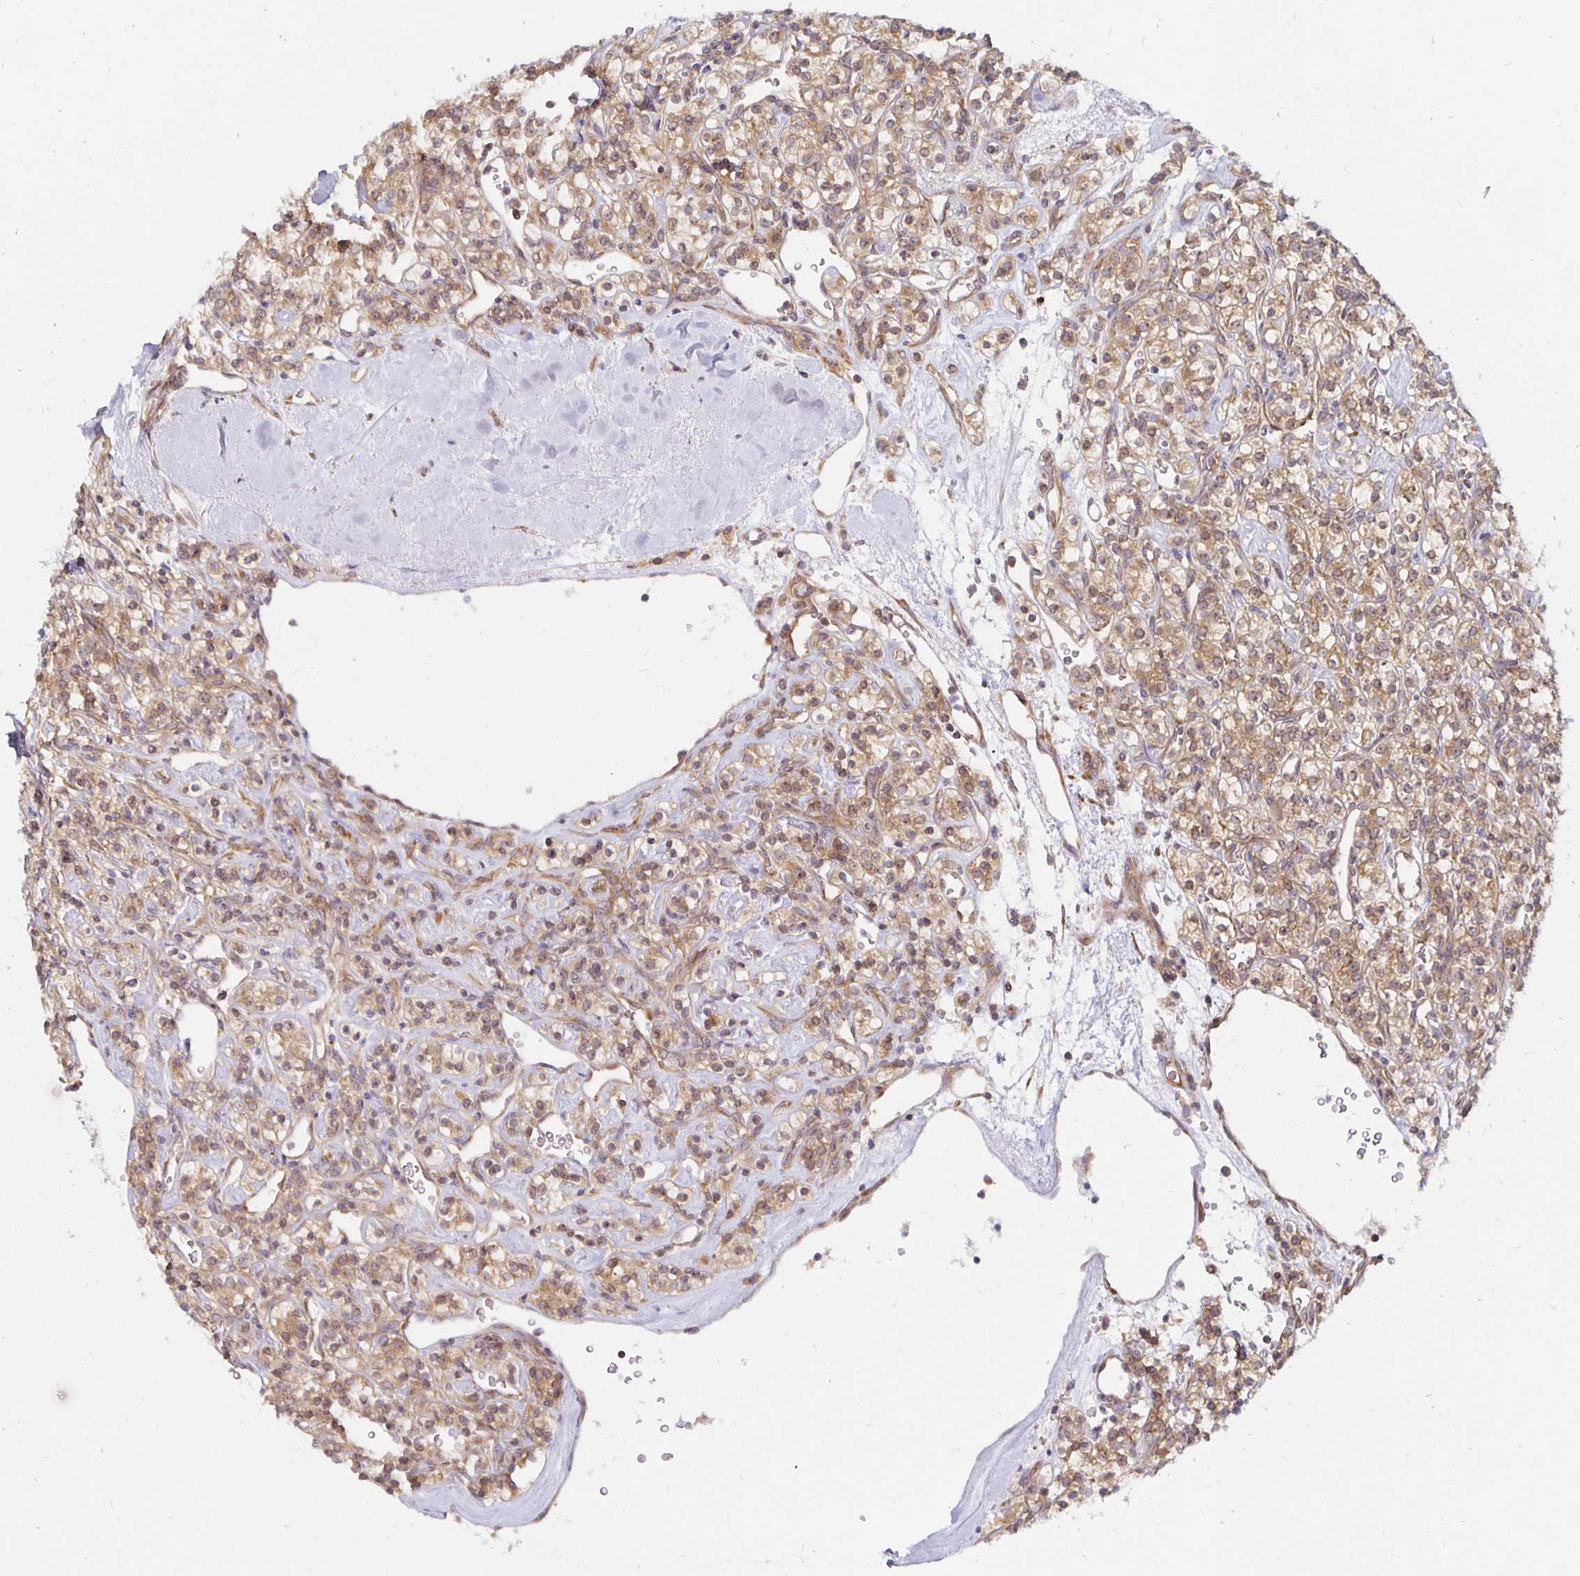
{"staining": {"intensity": "moderate", "quantity": ">75%", "location": "cytoplasmic/membranous"}, "tissue": "renal cancer", "cell_type": "Tumor cells", "image_type": "cancer", "snomed": [{"axis": "morphology", "description": "Adenocarcinoma, NOS"}, {"axis": "topography", "description": "Kidney"}], "caption": "Tumor cells show medium levels of moderate cytoplasmic/membranous expression in about >75% of cells in human renal adenocarcinoma. The protein is shown in brown color, while the nuclei are stained blue.", "gene": "PDAP1", "patient": {"sex": "male", "age": 77}}